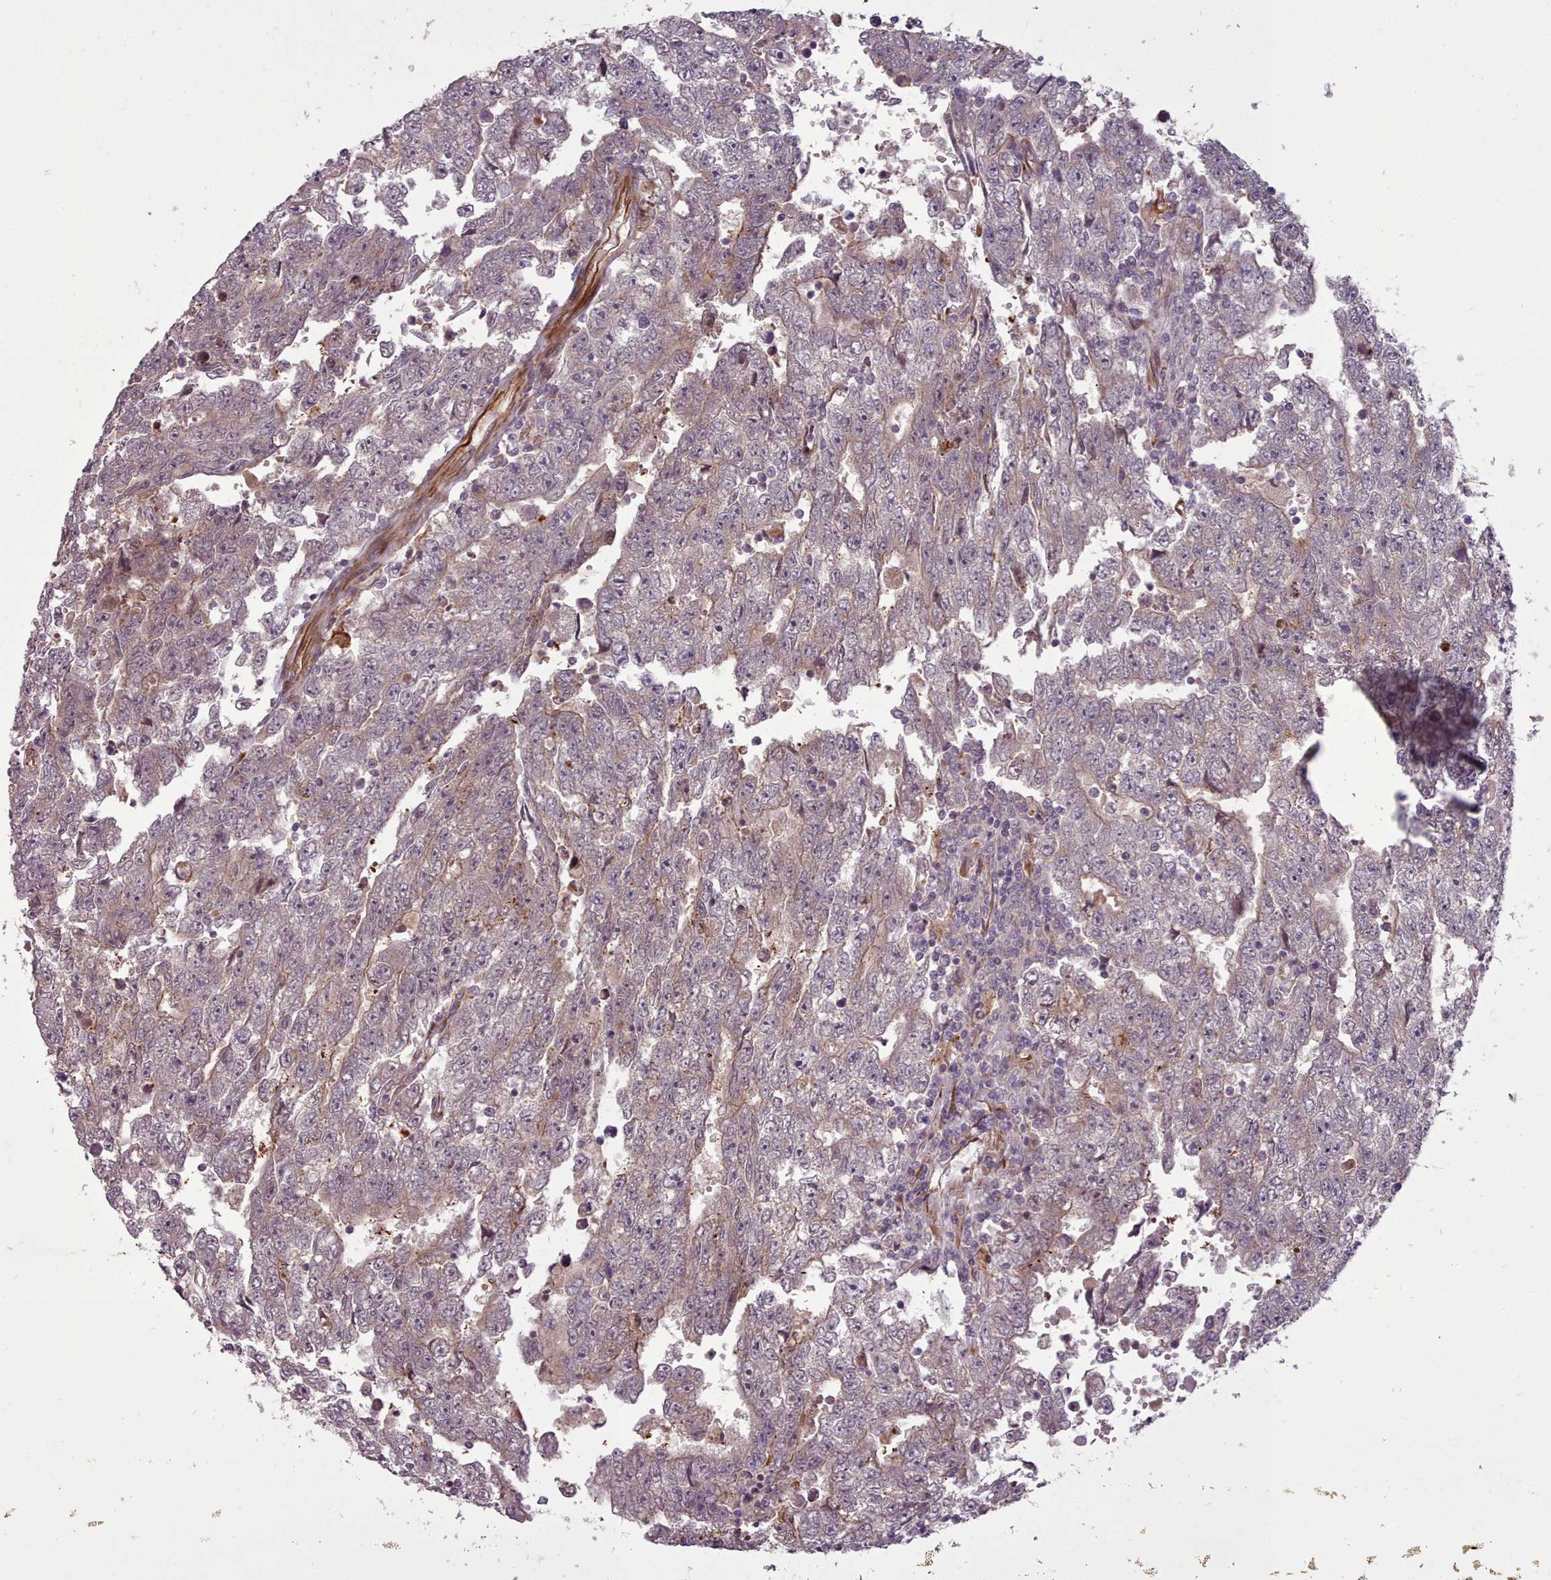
{"staining": {"intensity": "weak", "quantity": "<25%", "location": "cytoplasmic/membranous"}, "tissue": "testis cancer", "cell_type": "Tumor cells", "image_type": "cancer", "snomed": [{"axis": "morphology", "description": "Carcinoma, Embryonal, NOS"}, {"axis": "topography", "description": "Testis"}], "caption": "Protein analysis of testis embryonal carcinoma shows no significant staining in tumor cells.", "gene": "GBGT1", "patient": {"sex": "male", "age": 25}}